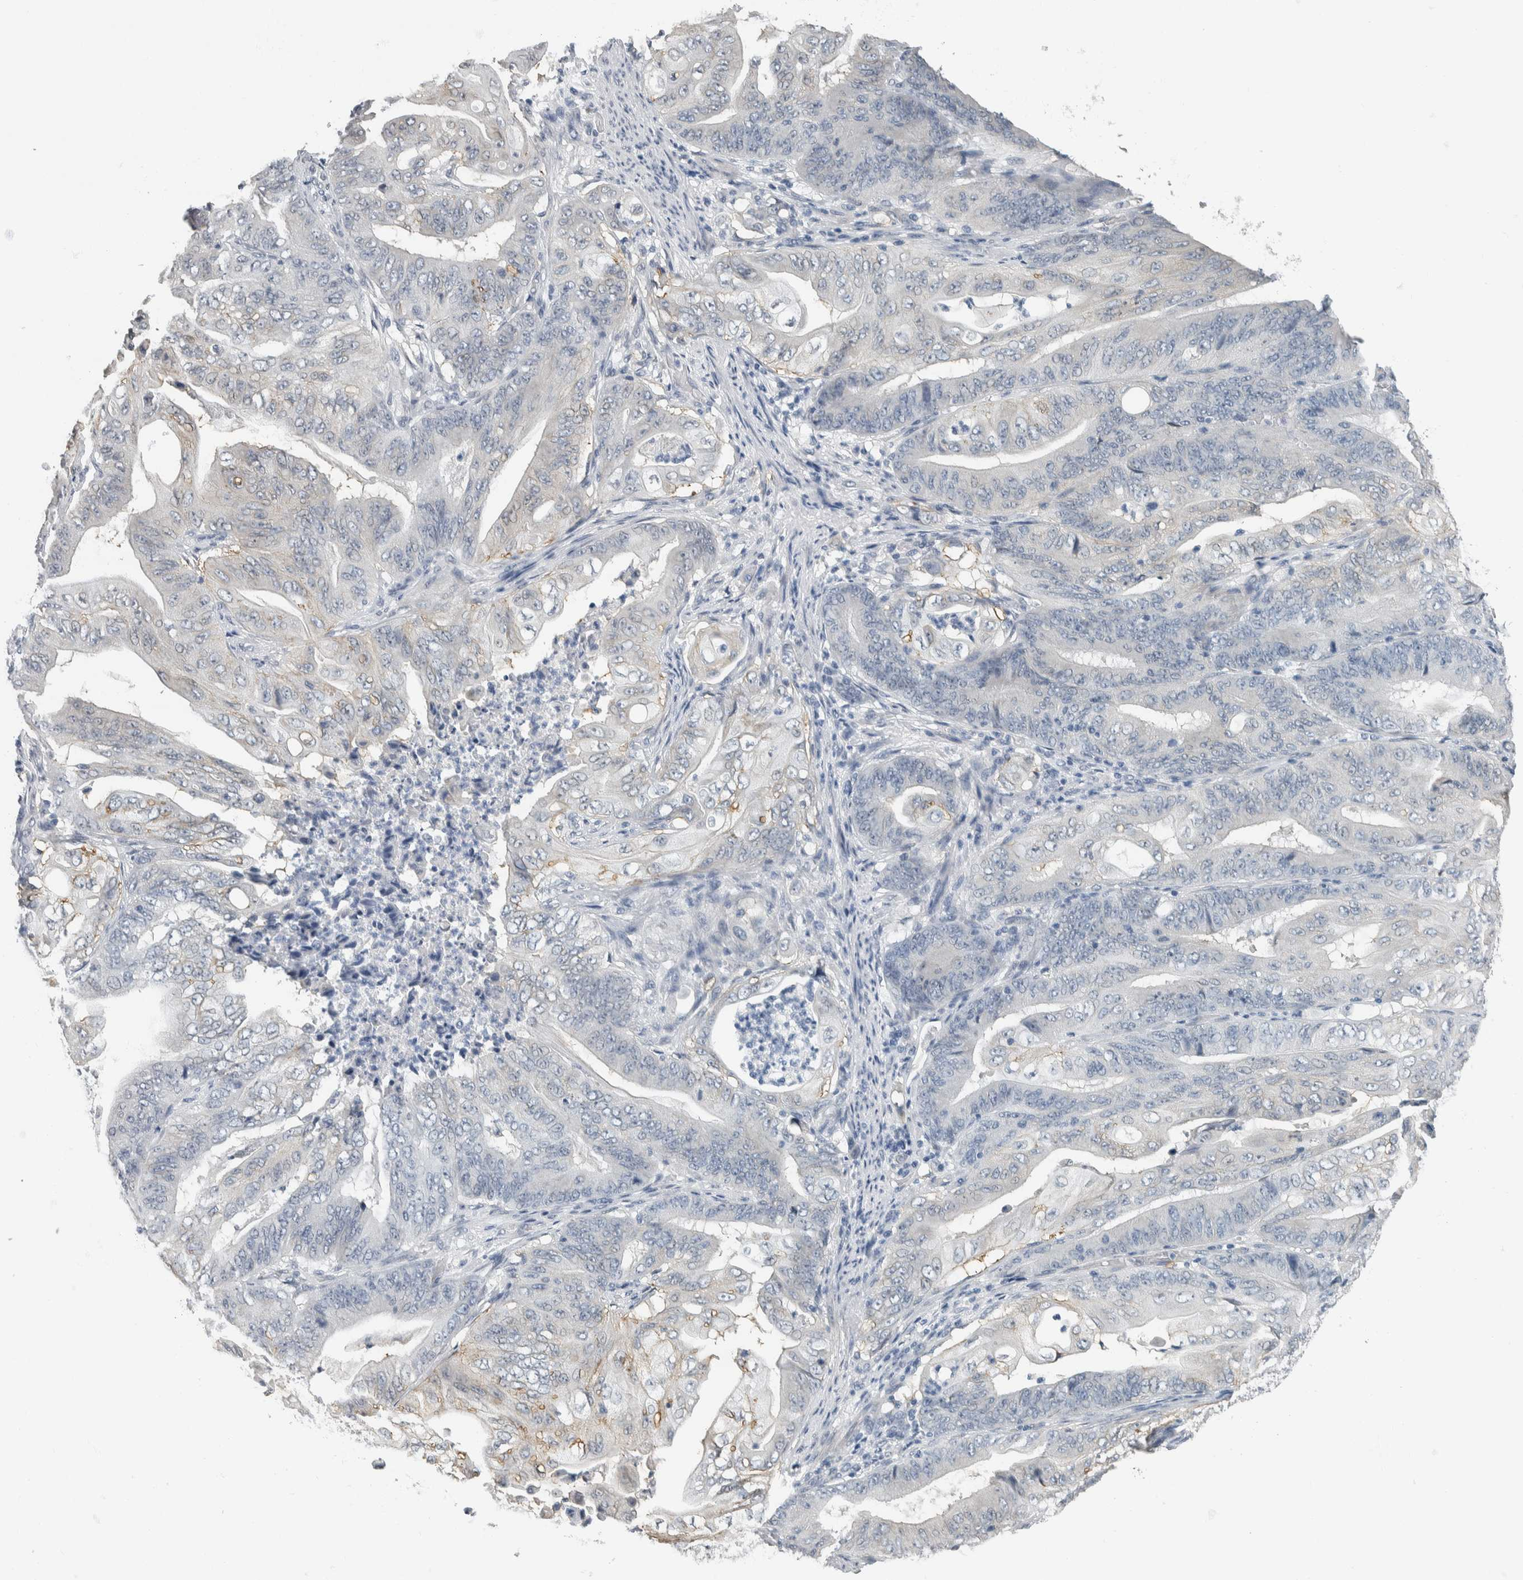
{"staining": {"intensity": "negative", "quantity": "none", "location": "none"}, "tissue": "stomach cancer", "cell_type": "Tumor cells", "image_type": "cancer", "snomed": [{"axis": "morphology", "description": "Adenocarcinoma, NOS"}, {"axis": "topography", "description": "Stomach"}], "caption": "The image exhibits no significant staining in tumor cells of stomach cancer.", "gene": "NEFM", "patient": {"sex": "female", "age": 73}}